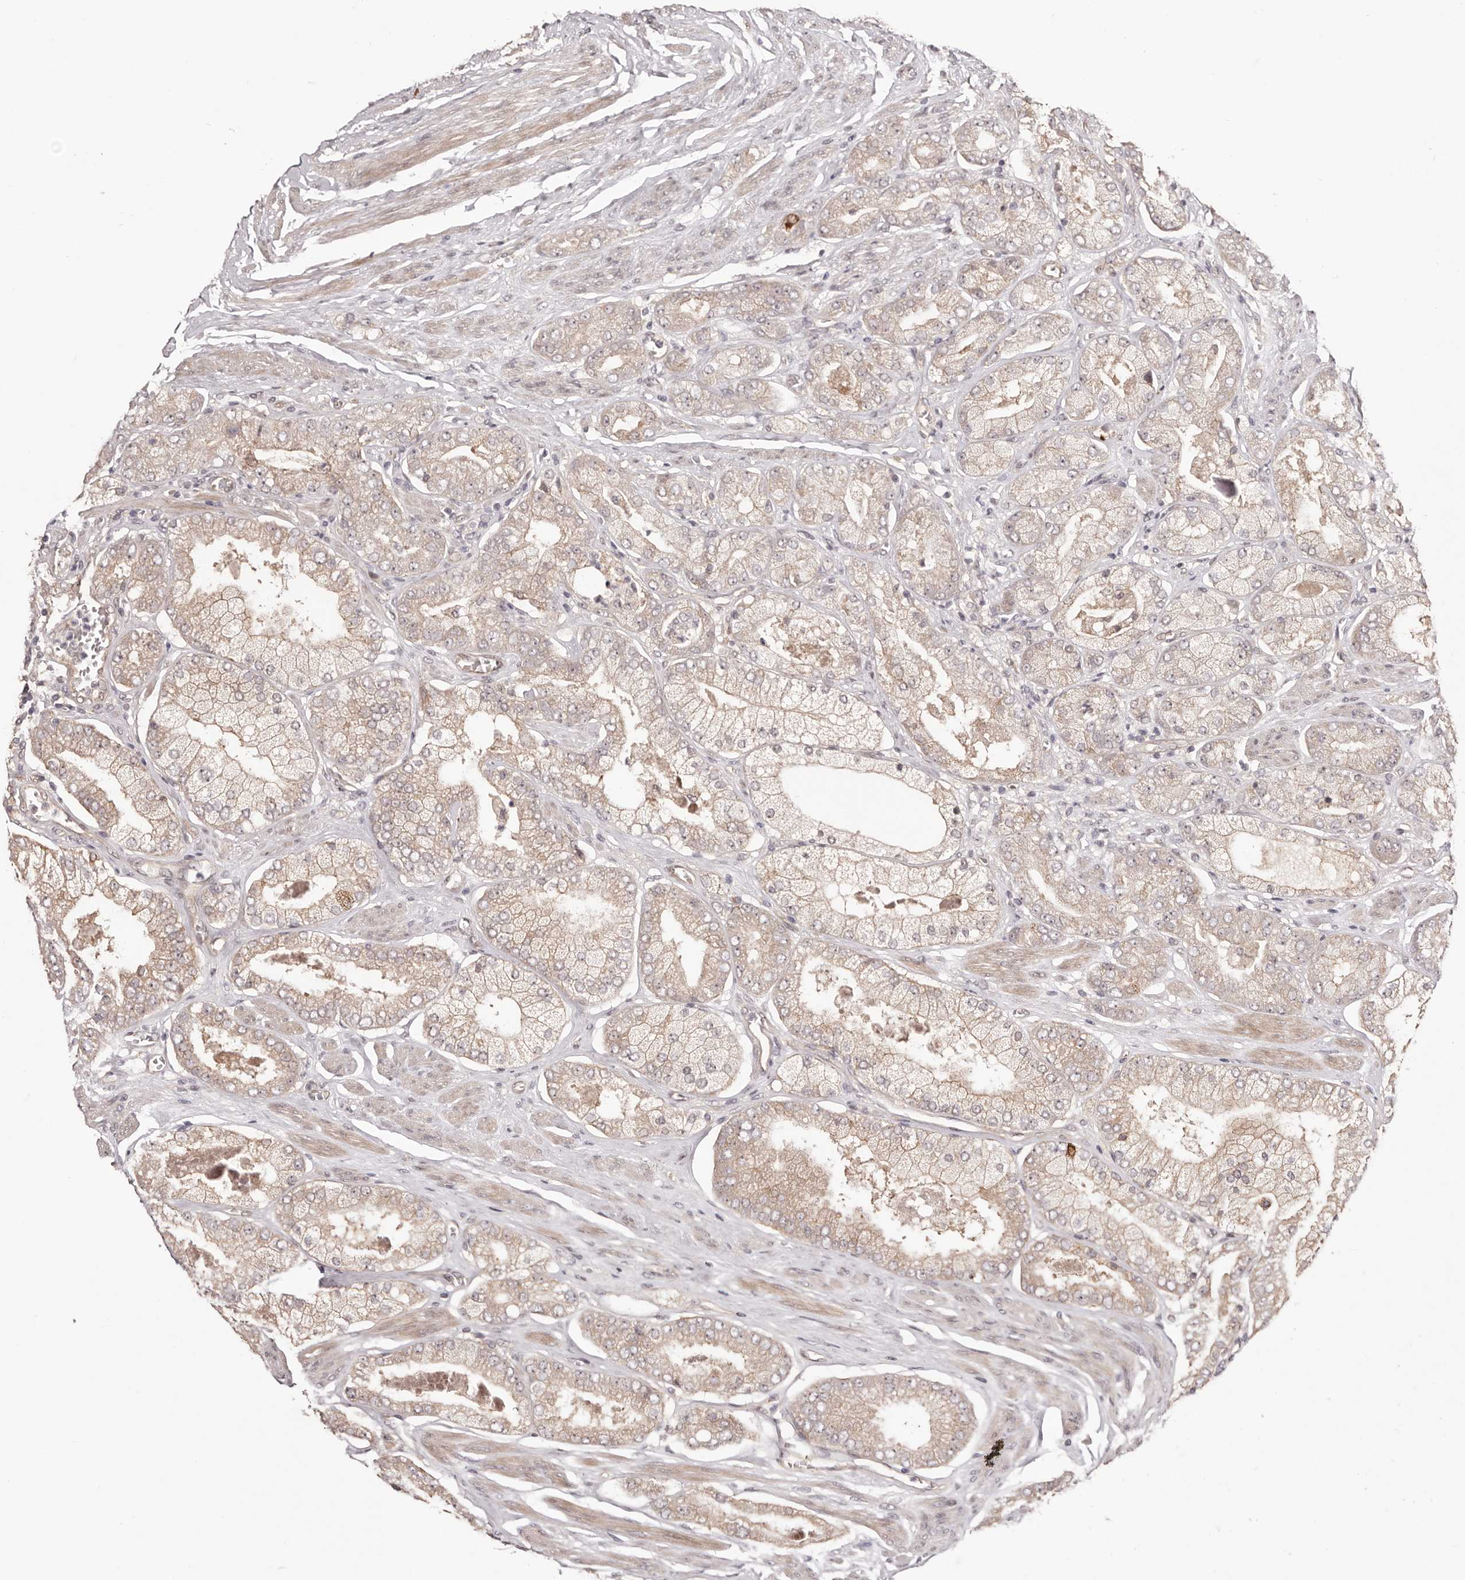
{"staining": {"intensity": "weak", "quantity": ">75%", "location": "cytoplasmic/membranous"}, "tissue": "prostate cancer", "cell_type": "Tumor cells", "image_type": "cancer", "snomed": [{"axis": "morphology", "description": "Adenocarcinoma, High grade"}, {"axis": "topography", "description": "Prostate"}], "caption": "The photomicrograph shows immunohistochemical staining of prostate adenocarcinoma (high-grade). There is weak cytoplasmic/membranous staining is present in approximately >75% of tumor cells.", "gene": "EGR3", "patient": {"sex": "male", "age": 58}}